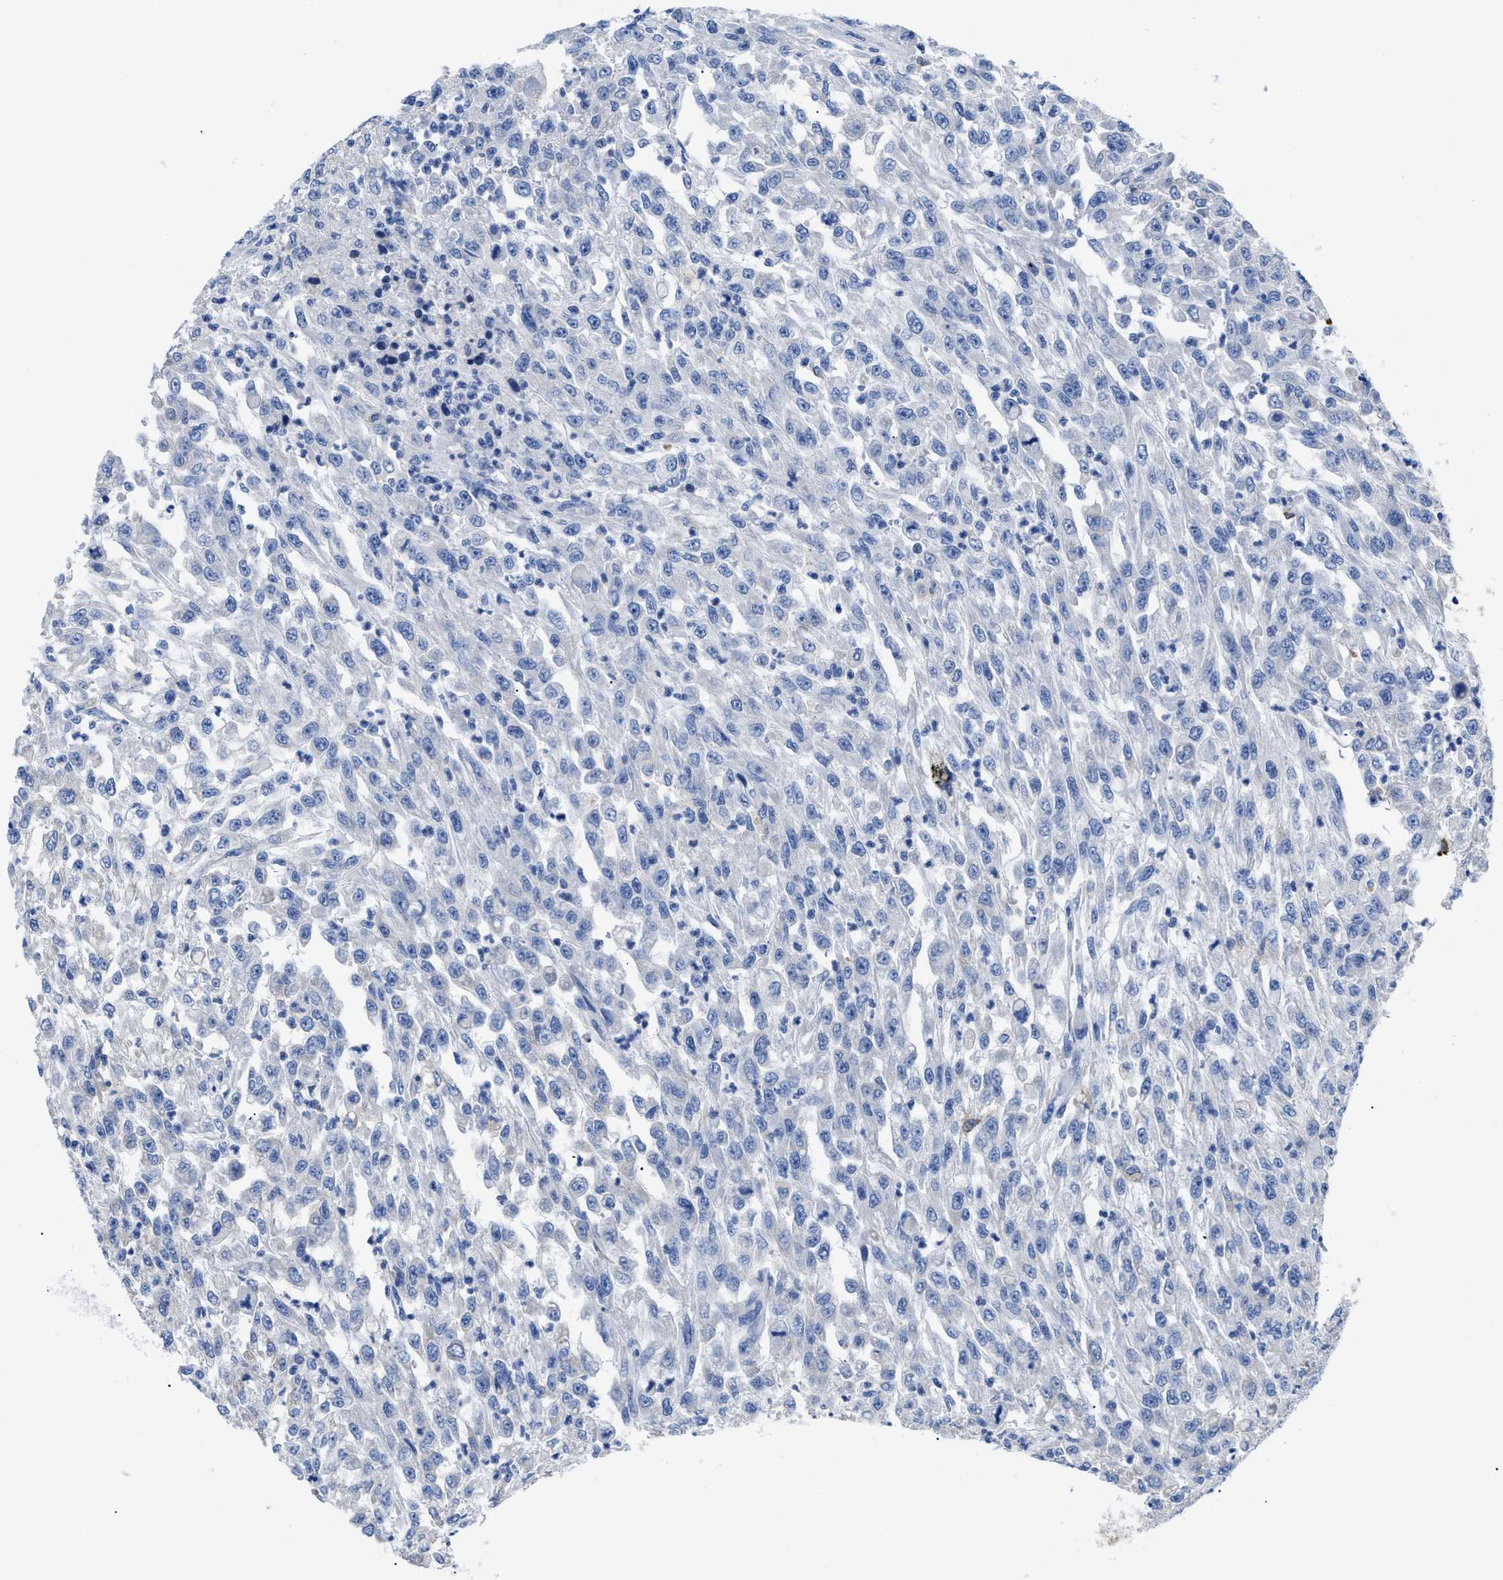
{"staining": {"intensity": "negative", "quantity": "none", "location": "none"}, "tissue": "urothelial cancer", "cell_type": "Tumor cells", "image_type": "cancer", "snomed": [{"axis": "morphology", "description": "Urothelial carcinoma, High grade"}, {"axis": "topography", "description": "Urinary bladder"}], "caption": "Urothelial cancer stained for a protein using IHC reveals no positivity tumor cells.", "gene": "HLA-DPA1", "patient": {"sex": "male", "age": 46}}